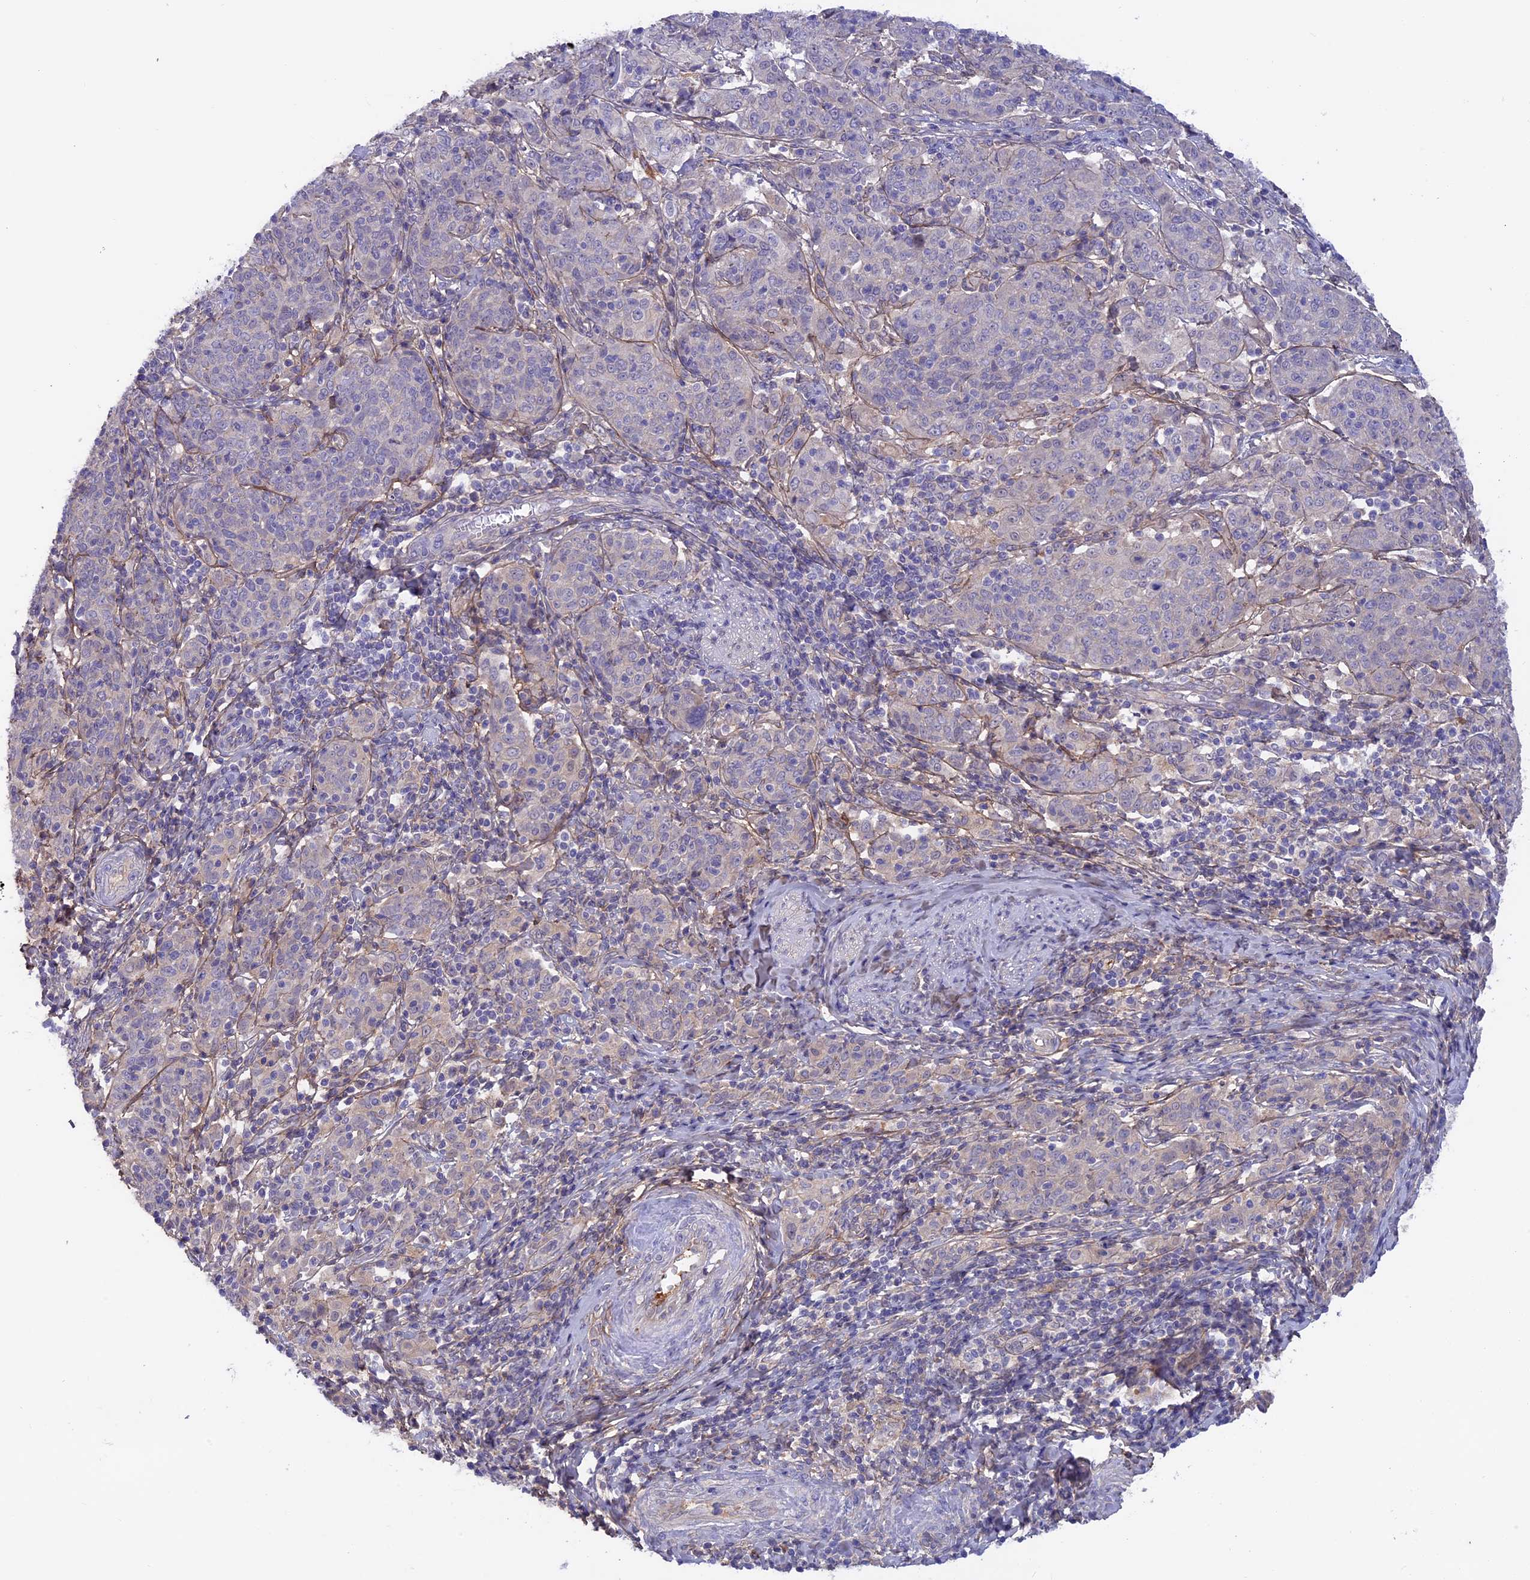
{"staining": {"intensity": "negative", "quantity": "none", "location": "none"}, "tissue": "cervical cancer", "cell_type": "Tumor cells", "image_type": "cancer", "snomed": [{"axis": "morphology", "description": "Squamous cell carcinoma, NOS"}, {"axis": "topography", "description": "Cervix"}], "caption": "Cervical squamous cell carcinoma was stained to show a protein in brown. There is no significant expression in tumor cells. (Brightfield microscopy of DAB (3,3'-diaminobenzidine) immunohistochemistry at high magnification).", "gene": "COL4A3", "patient": {"sex": "female", "age": 67}}